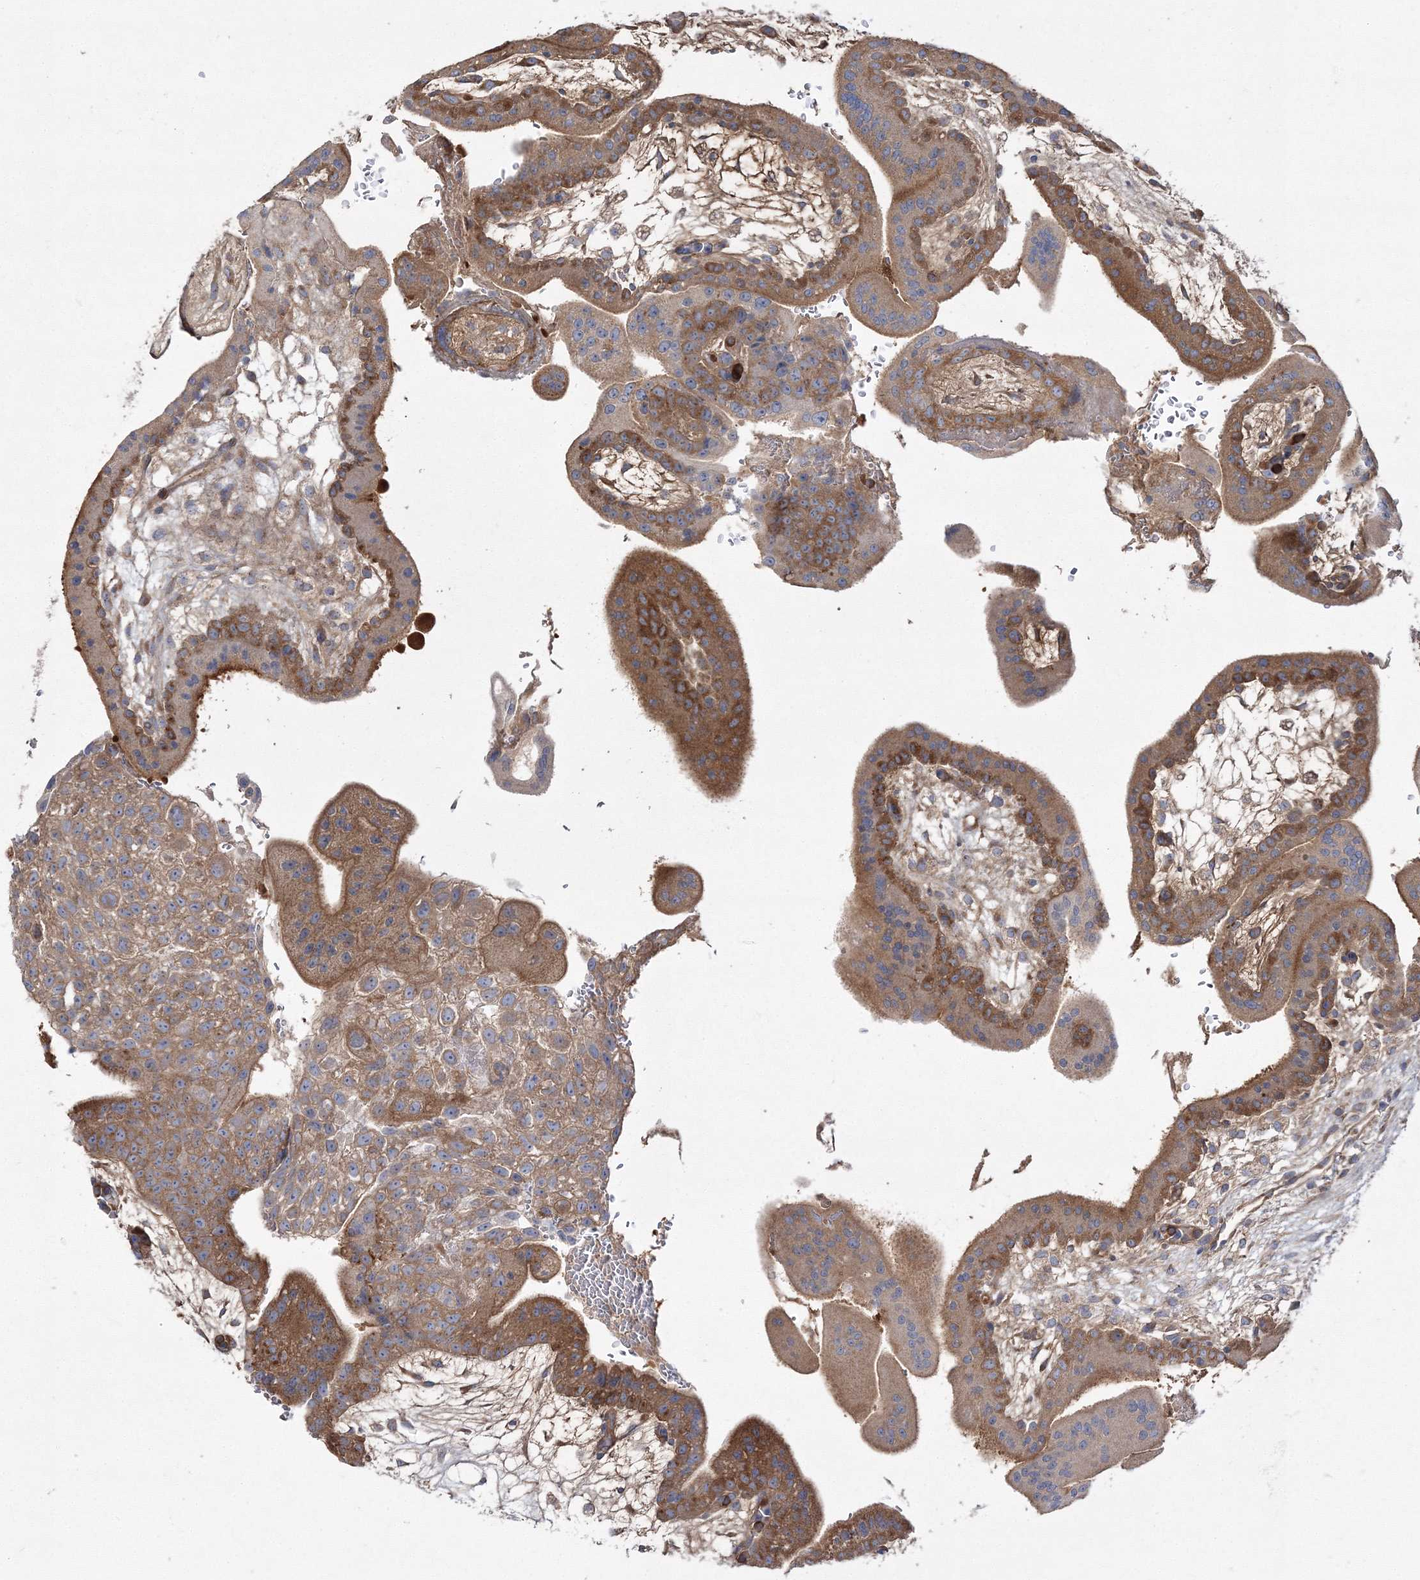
{"staining": {"intensity": "moderate", "quantity": ">75%", "location": "cytoplasmic/membranous"}, "tissue": "placenta", "cell_type": "Trophoblastic cells", "image_type": "normal", "snomed": [{"axis": "morphology", "description": "Normal tissue, NOS"}, {"axis": "topography", "description": "Placenta"}], "caption": "Trophoblastic cells reveal medium levels of moderate cytoplasmic/membranous staining in about >75% of cells in benign placenta. (DAB IHC, brown staining for protein, blue staining for nuclei).", "gene": "ZSWIM6", "patient": {"sex": "female", "age": 35}}